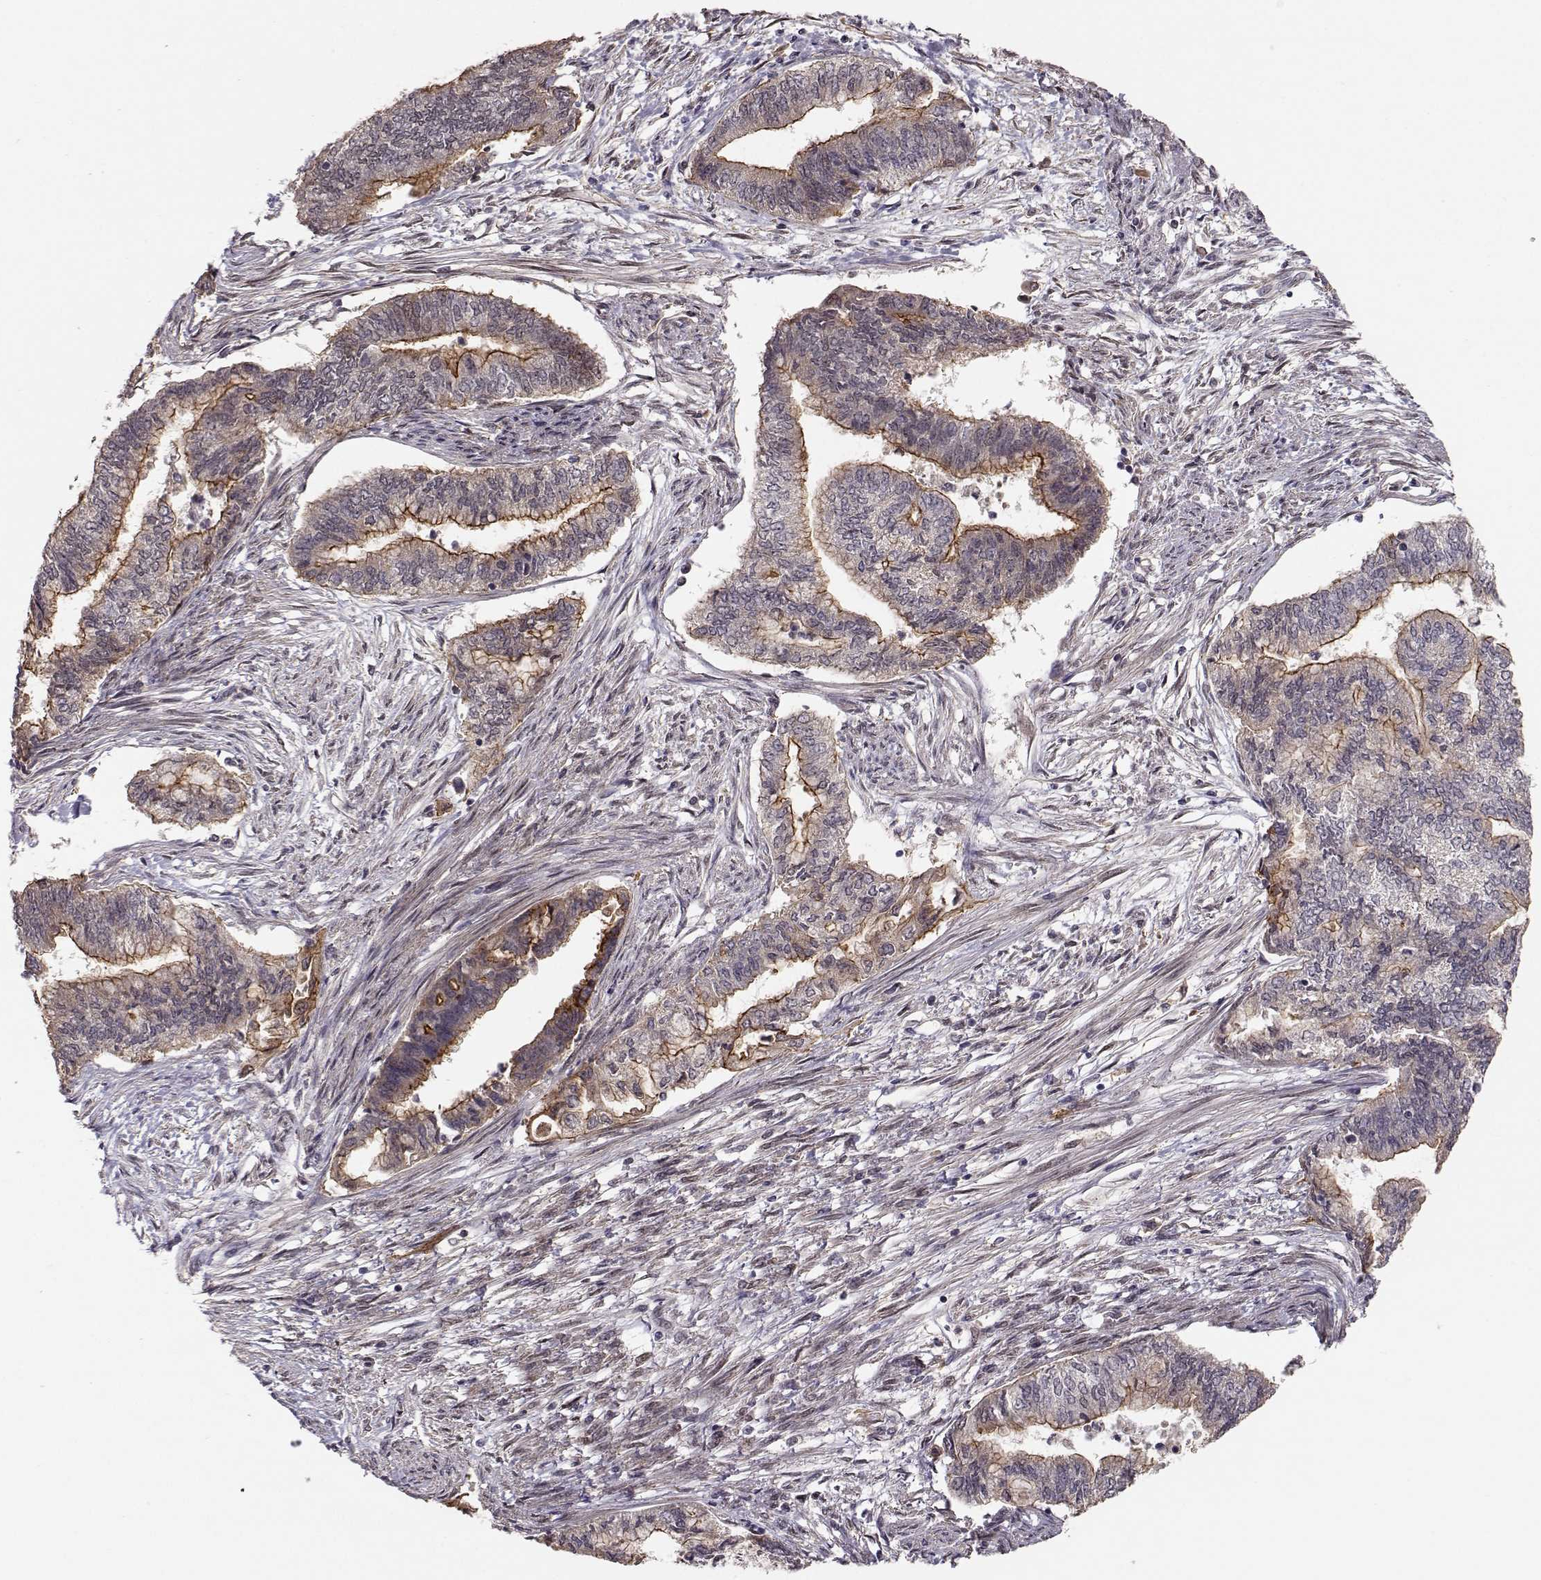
{"staining": {"intensity": "strong", "quantity": "<25%", "location": "cytoplasmic/membranous"}, "tissue": "endometrial cancer", "cell_type": "Tumor cells", "image_type": "cancer", "snomed": [{"axis": "morphology", "description": "Adenocarcinoma, NOS"}, {"axis": "topography", "description": "Endometrium"}], "caption": "A medium amount of strong cytoplasmic/membranous expression is appreciated in about <25% of tumor cells in endometrial cancer (adenocarcinoma) tissue.", "gene": "PLEKHG3", "patient": {"sex": "female", "age": 65}}